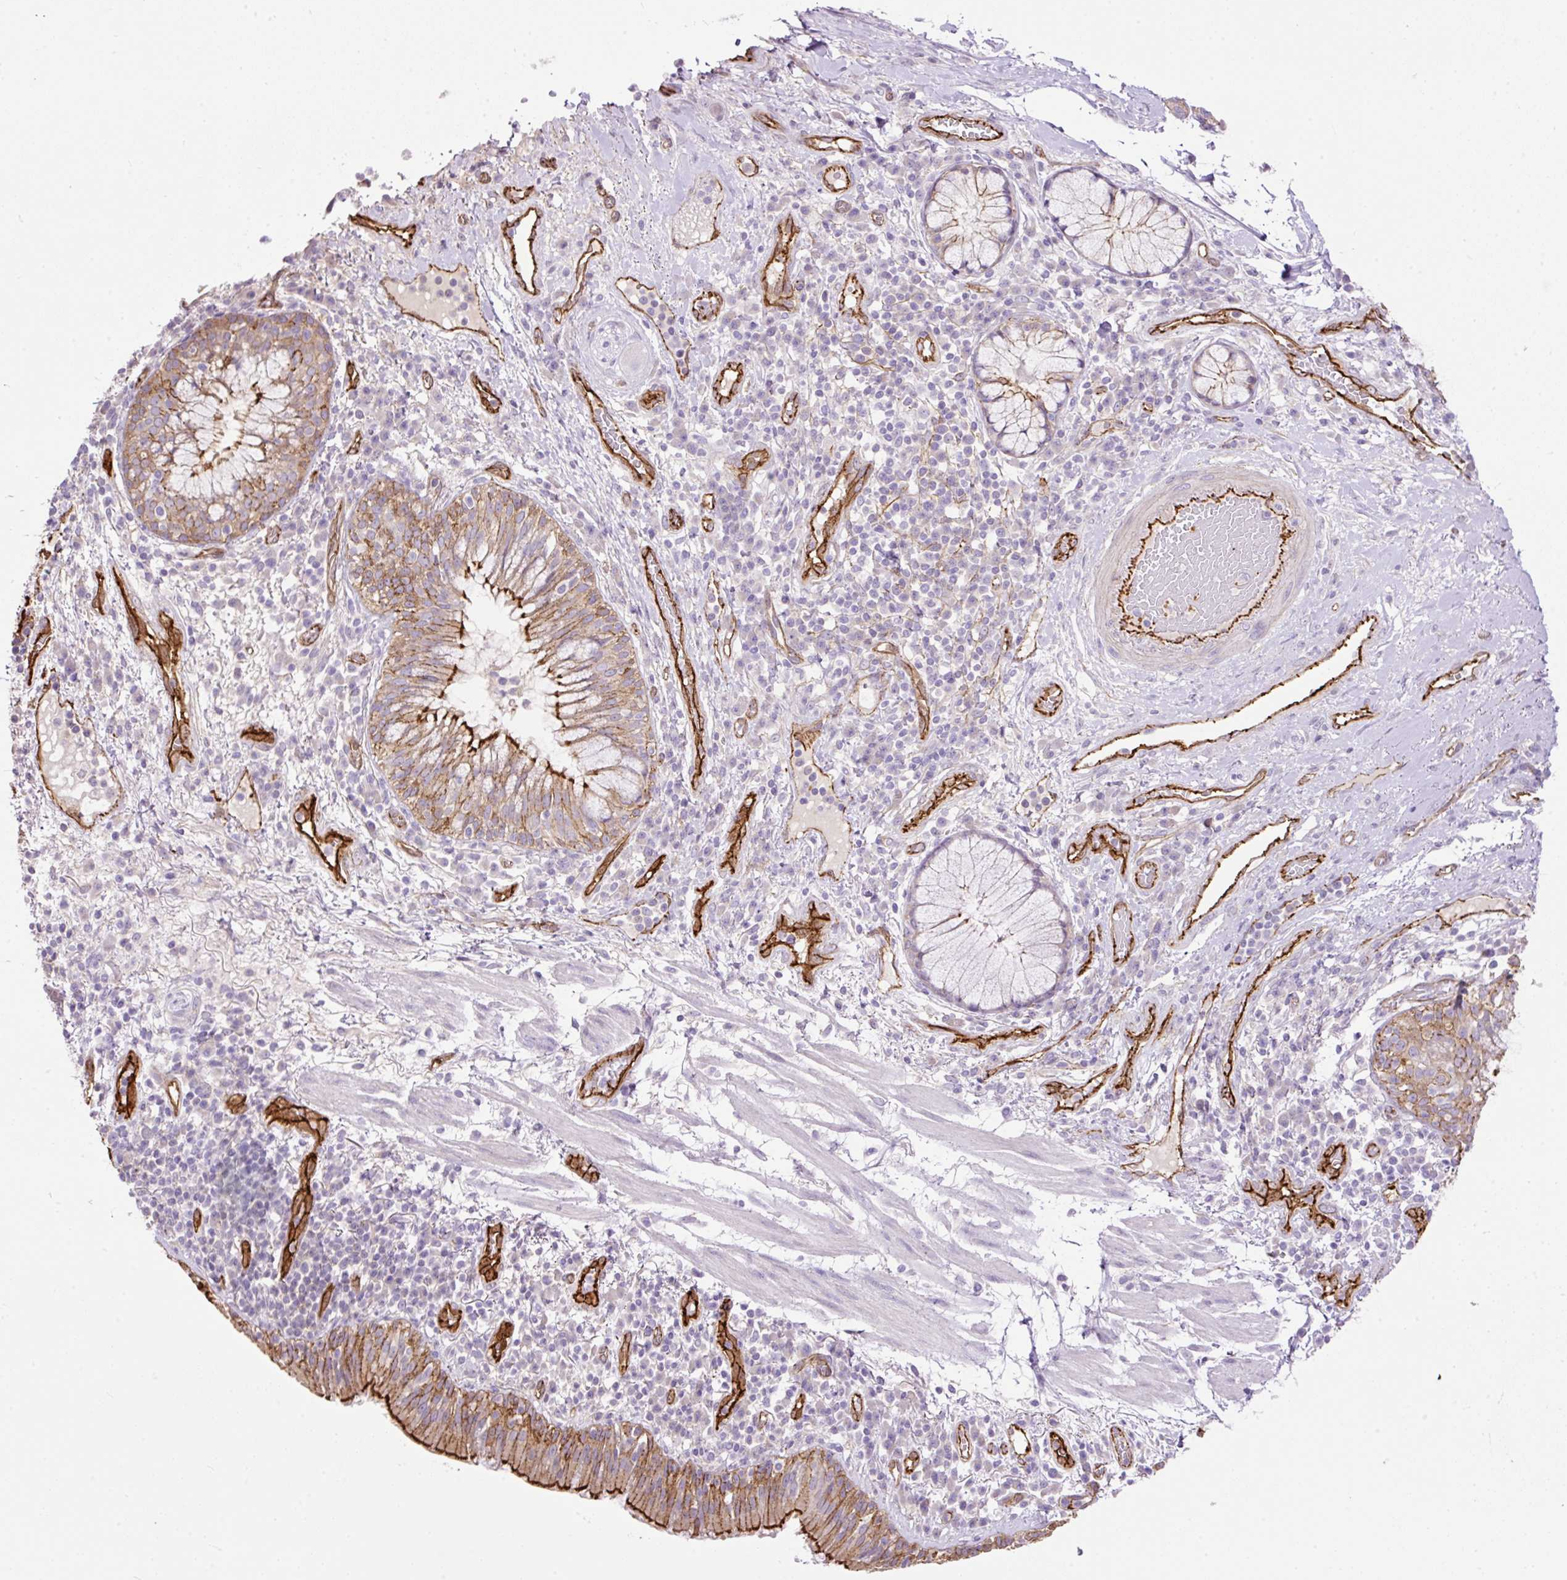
{"staining": {"intensity": "moderate", "quantity": ">75%", "location": "cytoplasmic/membranous"}, "tissue": "bronchus", "cell_type": "Respiratory epithelial cells", "image_type": "normal", "snomed": [{"axis": "morphology", "description": "Normal tissue, NOS"}, {"axis": "topography", "description": "Cartilage tissue"}, {"axis": "topography", "description": "Bronchus"}], "caption": "IHC photomicrograph of unremarkable bronchus: bronchus stained using IHC exhibits medium levels of moderate protein expression localized specifically in the cytoplasmic/membranous of respiratory epithelial cells, appearing as a cytoplasmic/membranous brown color.", "gene": "MAGEB16", "patient": {"sex": "male", "age": 56}}